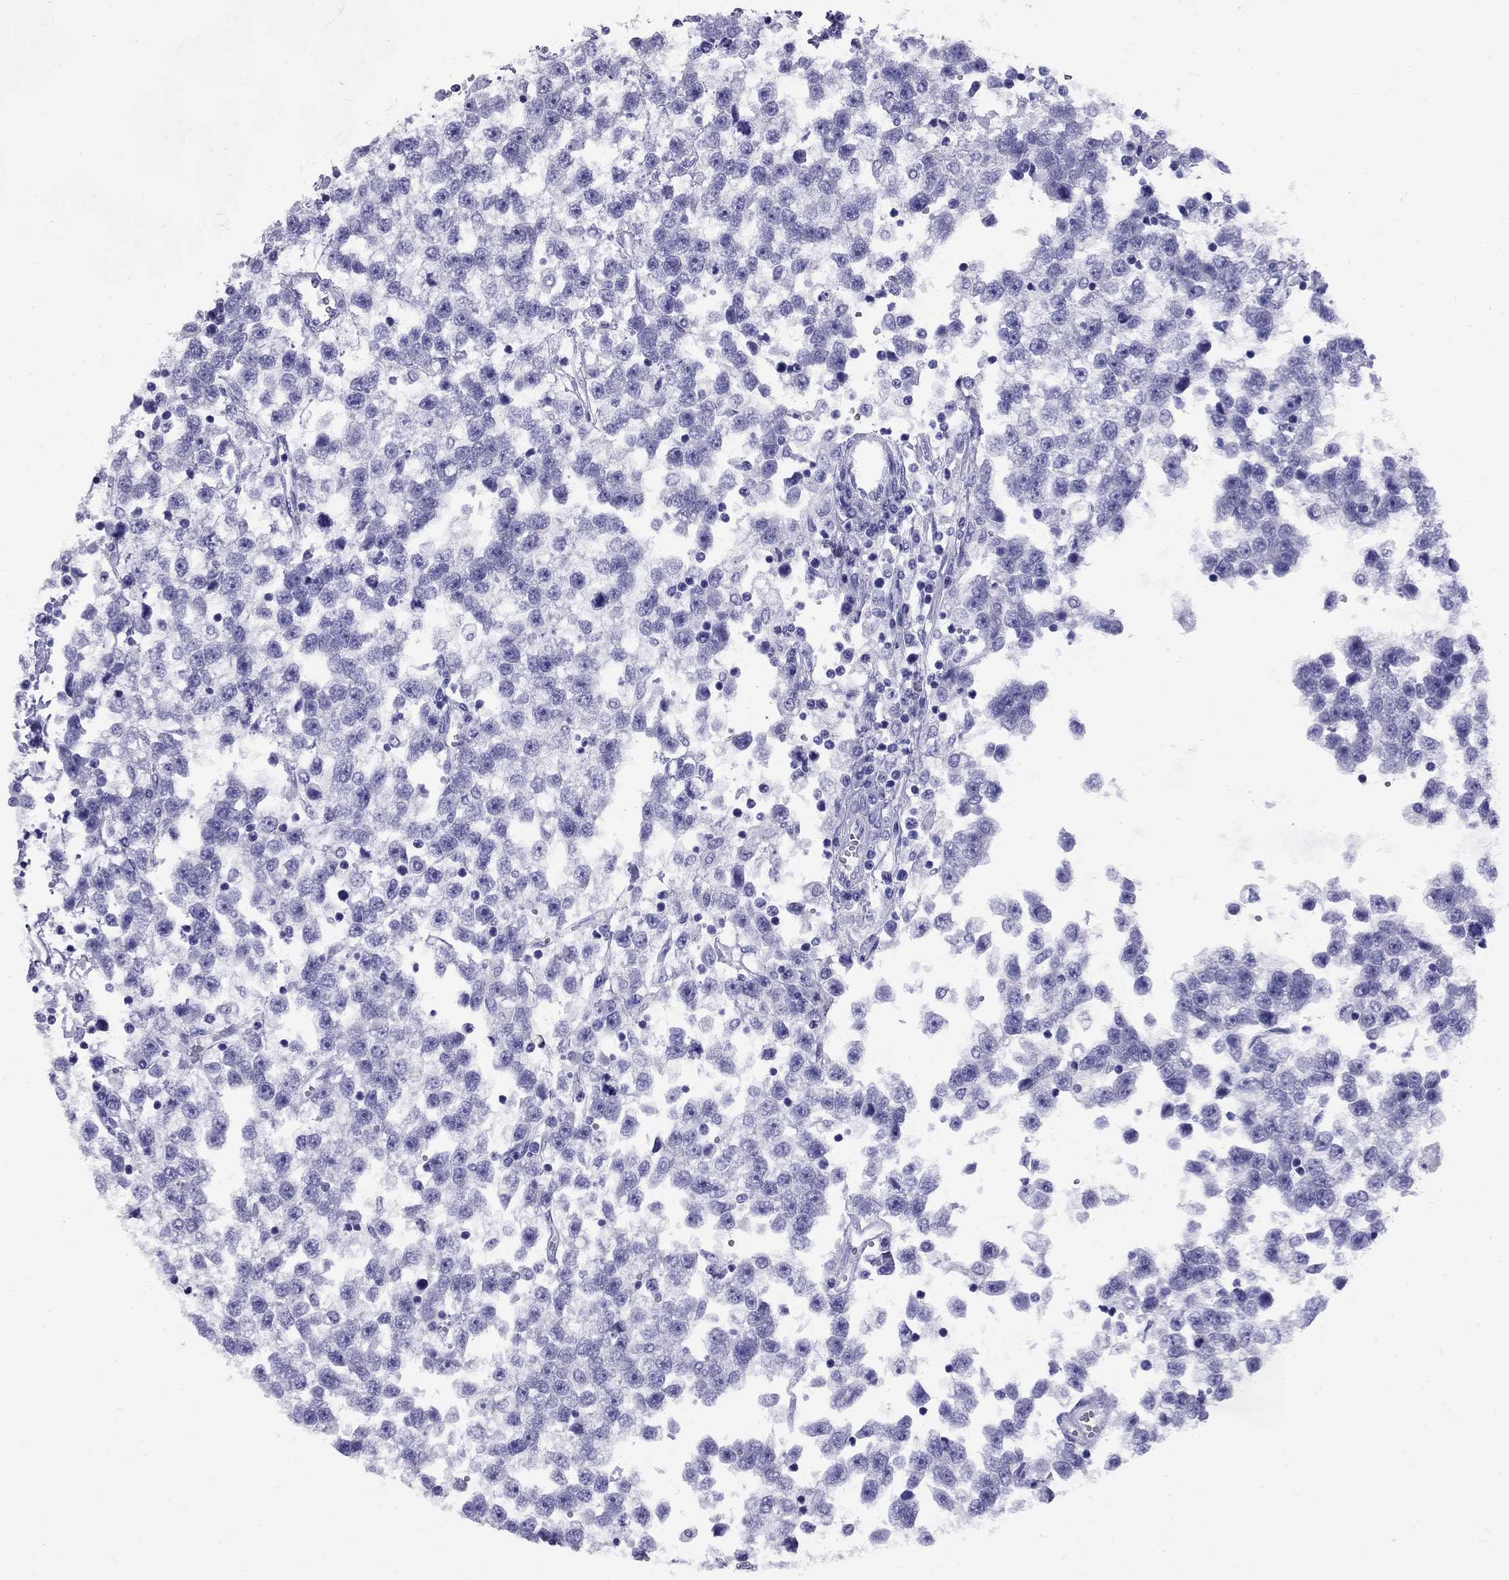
{"staining": {"intensity": "negative", "quantity": "none", "location": "none"}, "tissue": "testis cancer", "cell_type": "Tumor cells", "image_type": "cancer", "snomed": [{"axis": "morphology", "description": "Seminoma, NOS"}, {"axis": "topography", "description": "Testis"}], "caption": "Immunohistochemistry (IHC) image of neoplastic tissue: testis cancer stained with DAB (3,3'-diaminobenzidine) shows no significant protein staining in tumor cells.", "gene": "AVPR1B", "patient": {"sex": "male", "age": 34}}